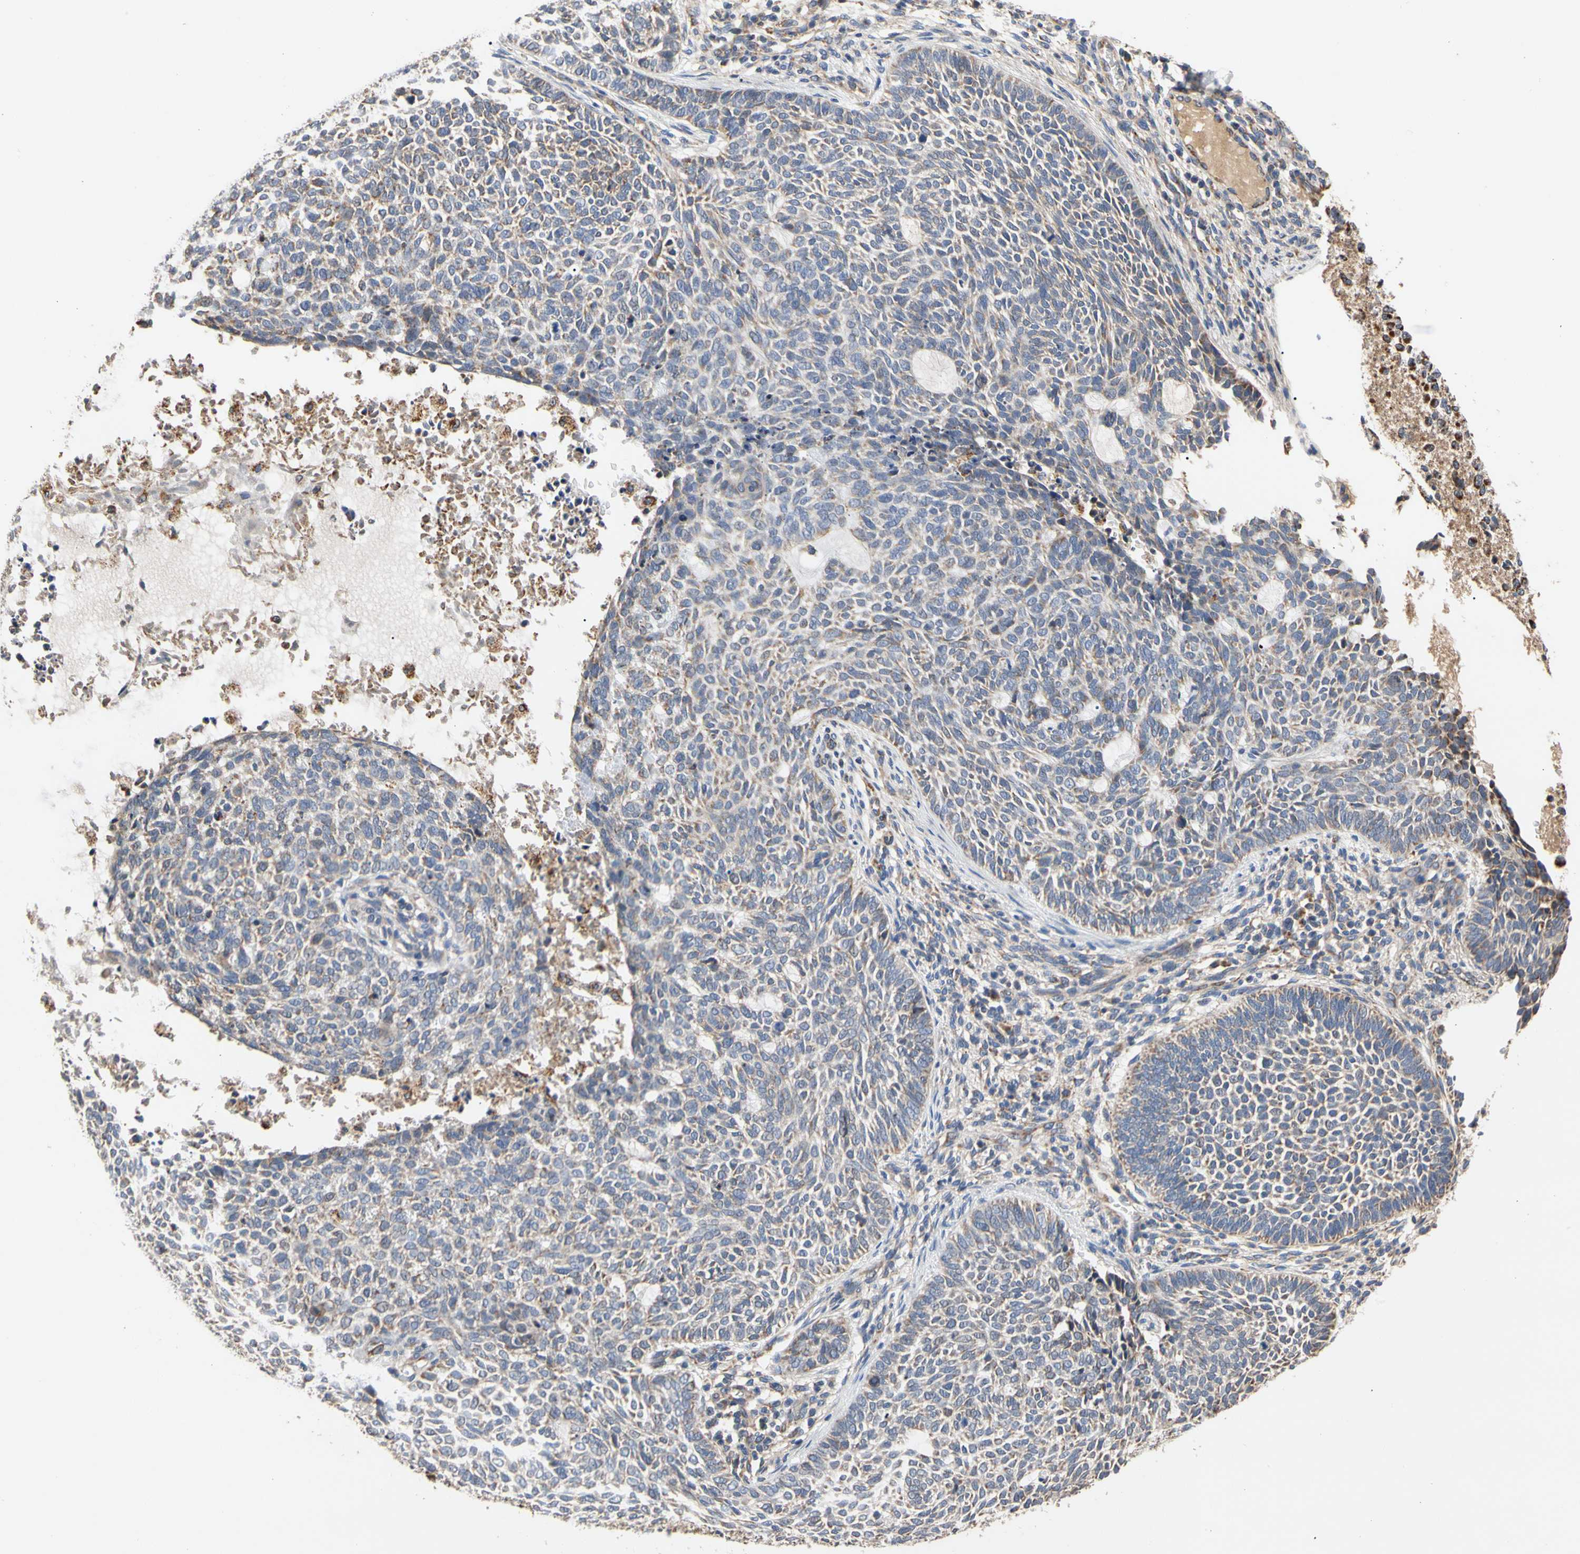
{"staining": {"intensity": "weak", "quantity": ">75%", "location": "cytoplasmic/membranous"}, "tissue": "skin cancer", "cell_type": "Tumor cells", "image_type": "cancer", "snomed": [{"axis": "morphology", "description": "Basal cell carcinoma"}, {"axis": "topography", "description": "Skin"}], "caption": "Skin cancer tissue displays weak cytoplasmic/membranous expression in about >75% of tumor cells, visualized by immunohistochemistry.", "gene": "GPD2", "patient": {"sex": "male", "age": 87}}